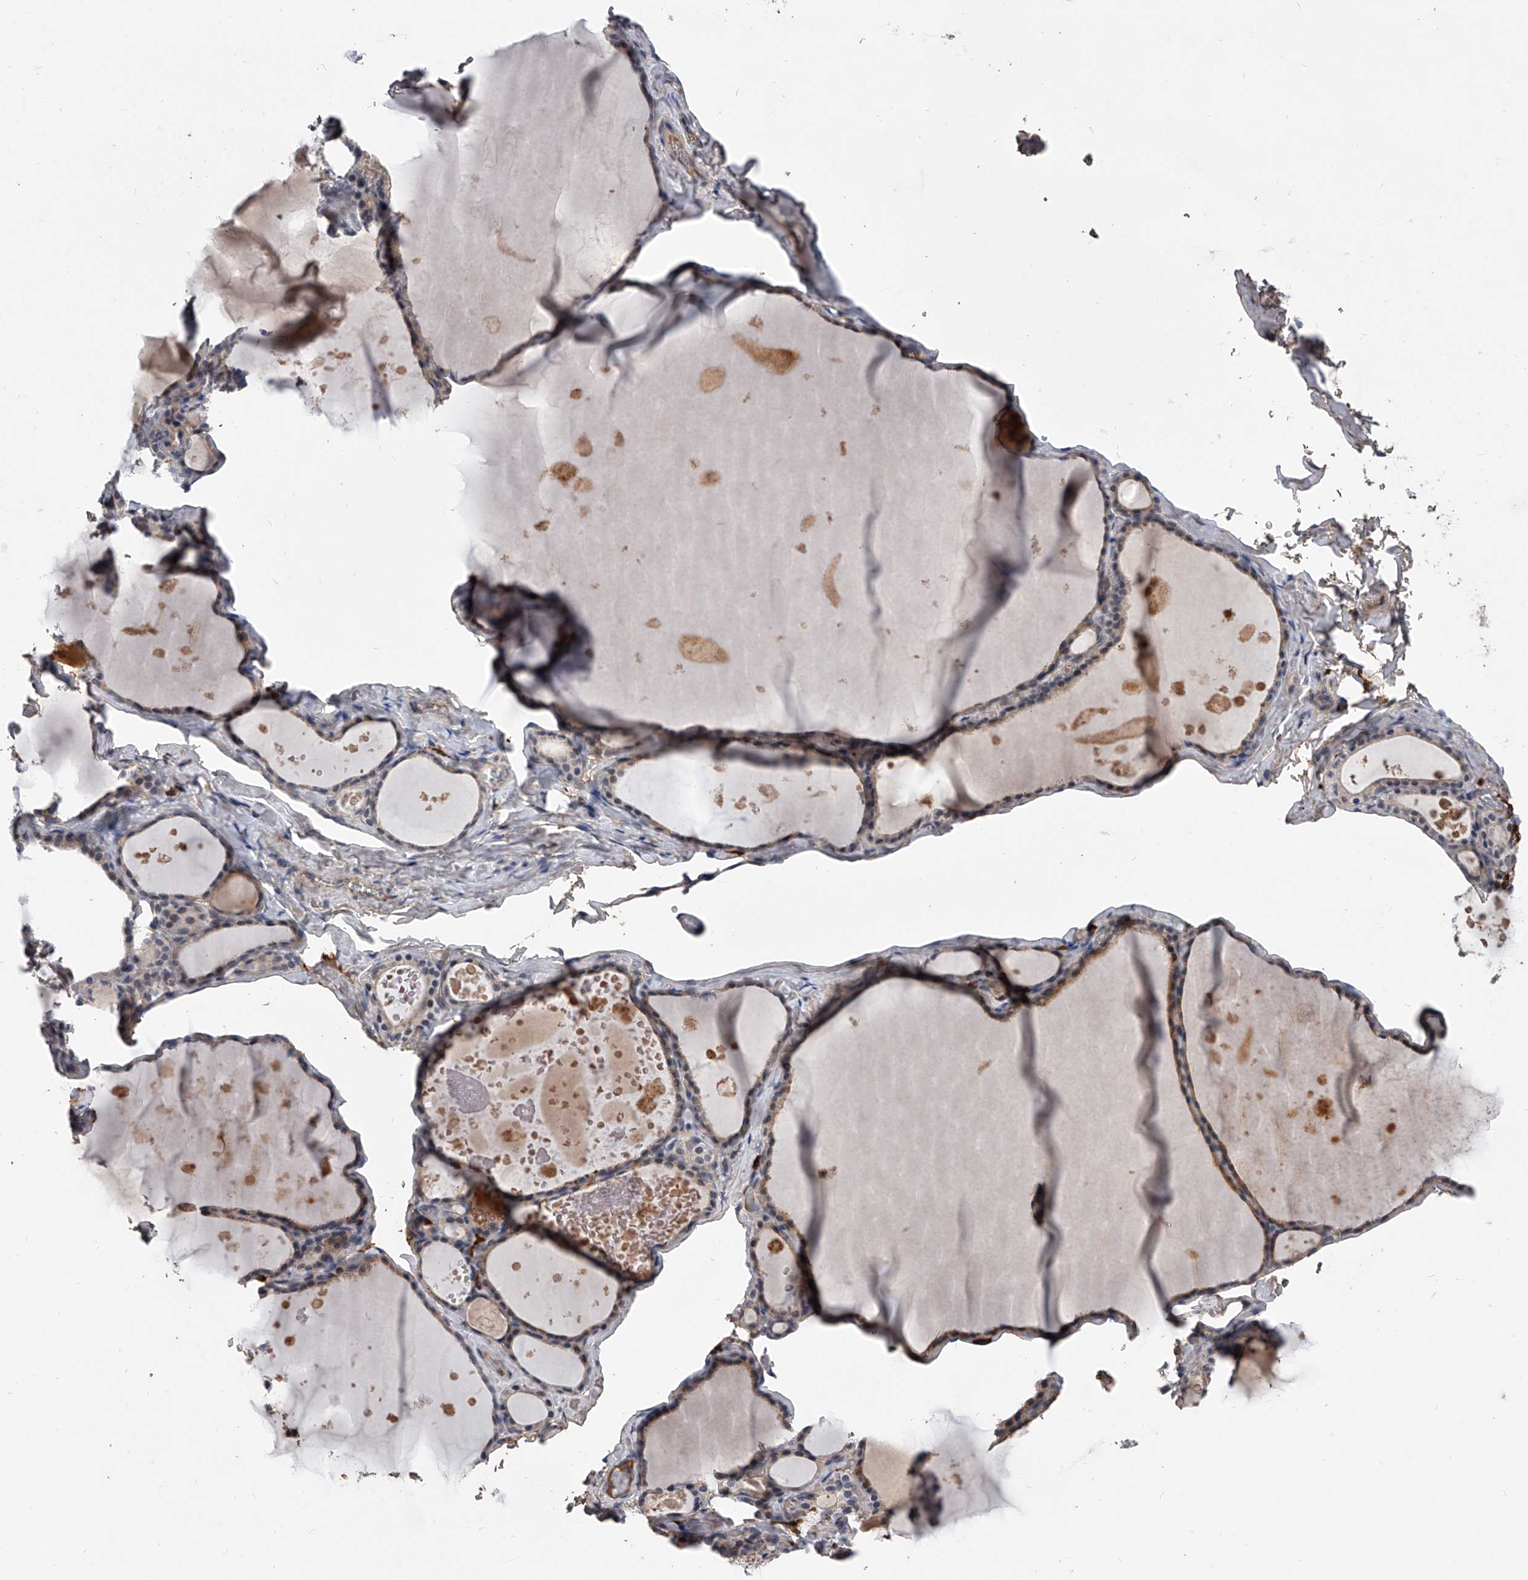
{"staining": {"intensity": "weak", "quantity": ">75%", "location": "cytoplasmic/membranous"}, "tissue": "thyroid gland", "cell_type": "Glandular cells", "image_type": "normal", "snomed": [{"axis": "morphology", "description": "Normal tissue, NOS"}, {"axis": "topography", "description": "Thyroid gland"}], "caption": "About >75% of glandular cells in benign thyroid gland exhibit weak cytoplasmic/membranous protein staining as visualized by brown immunohistochemical staining.", "gene": "ZNF25", "patient": {"sex": "male", "age": 56}}